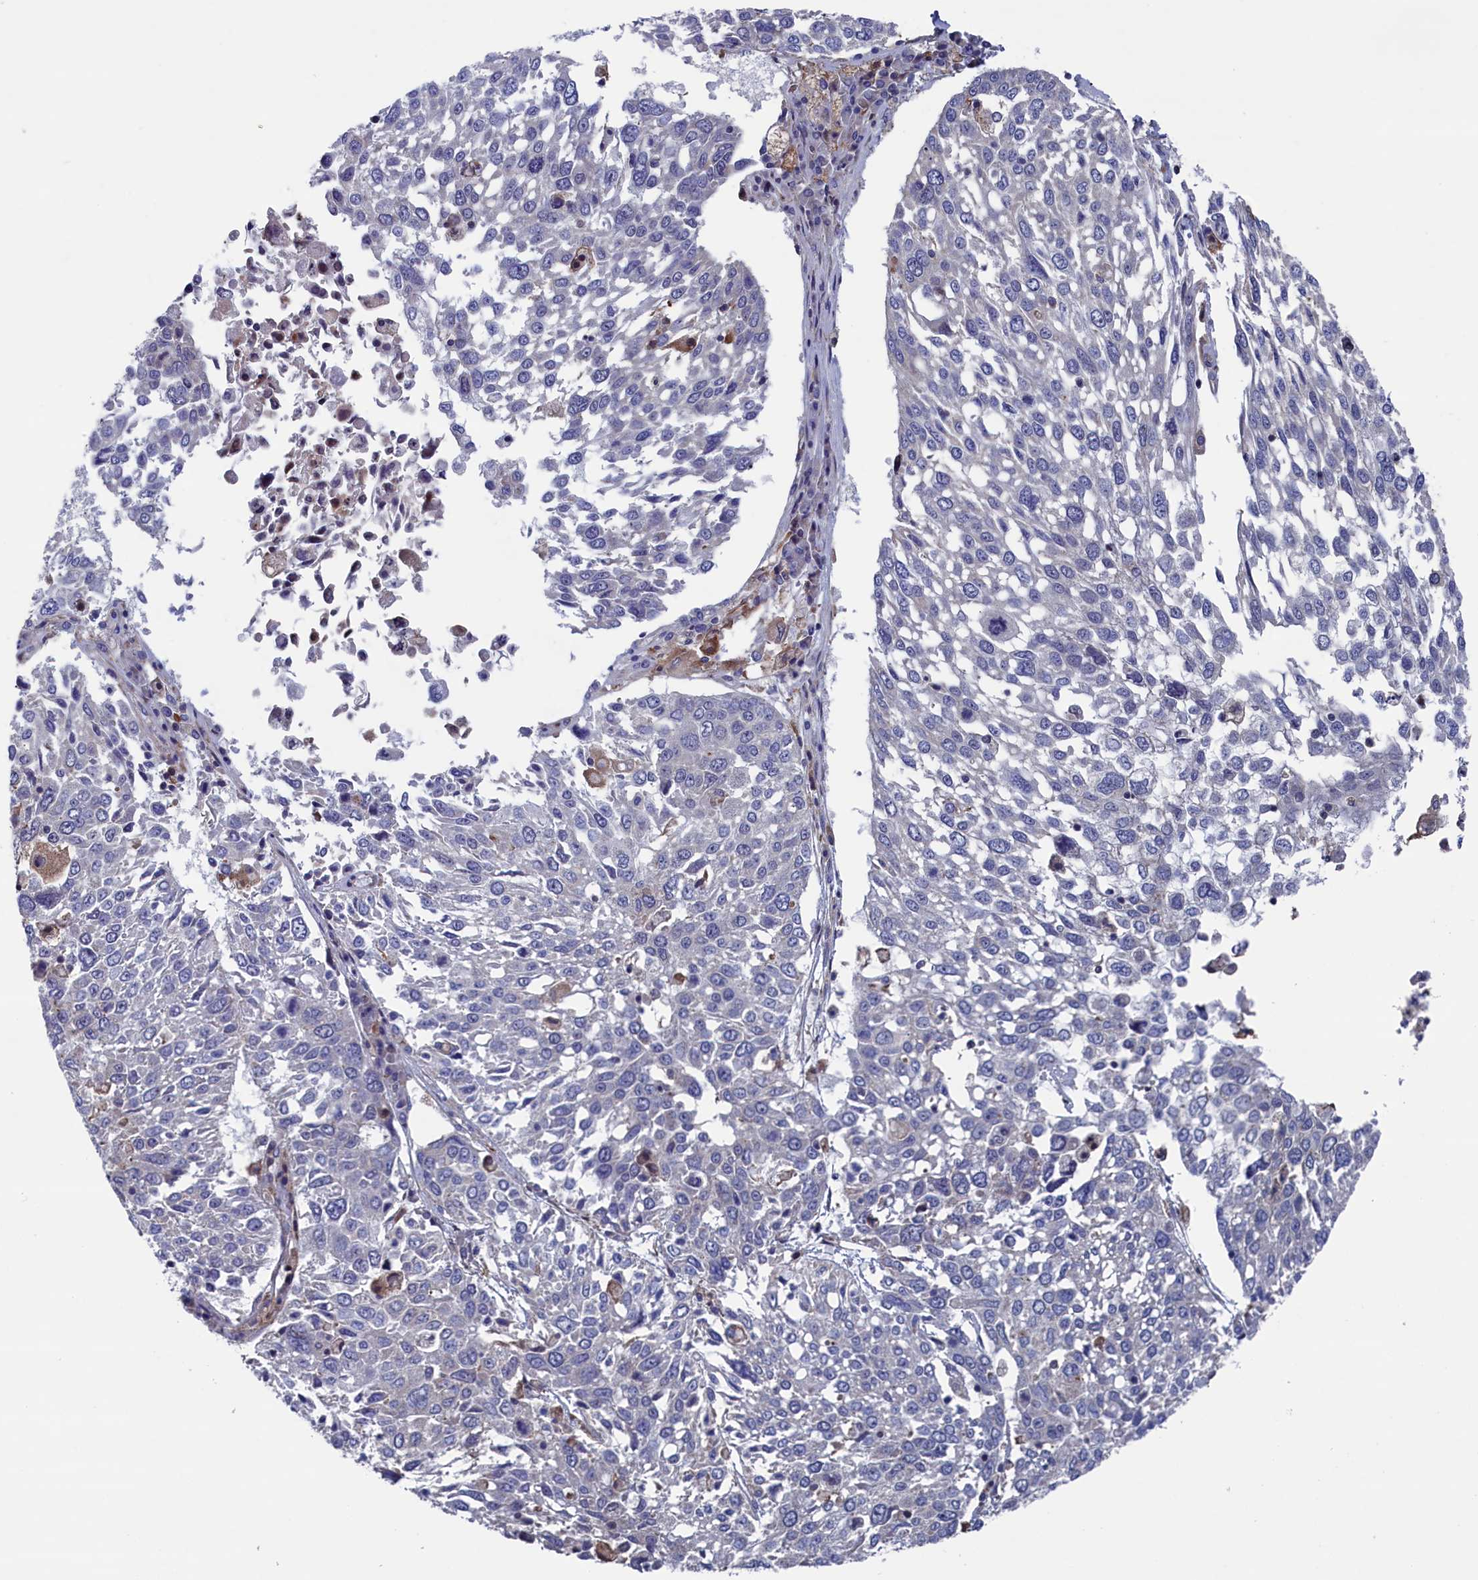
{"staining": {"intensity": "negative", "quantity": "none", "location": "none"}, "tissue": "lung cancer", "cell_type": "Tumor cells", "image_type": "cancer", "snomed": [{"axis": "morphology", "description": "Squamous cell carcinoma, NOS"}, {"axis": "topography", "description": "Lung"}], "caption": "Lung cancer was stained to show a protein in brown. There is no significant staining in tumor cells. (DAB immunohistochemistry with hematoxylin counter stain).", "gene": "SPATA13", "patient": {"sex": "male", "age": 65}}